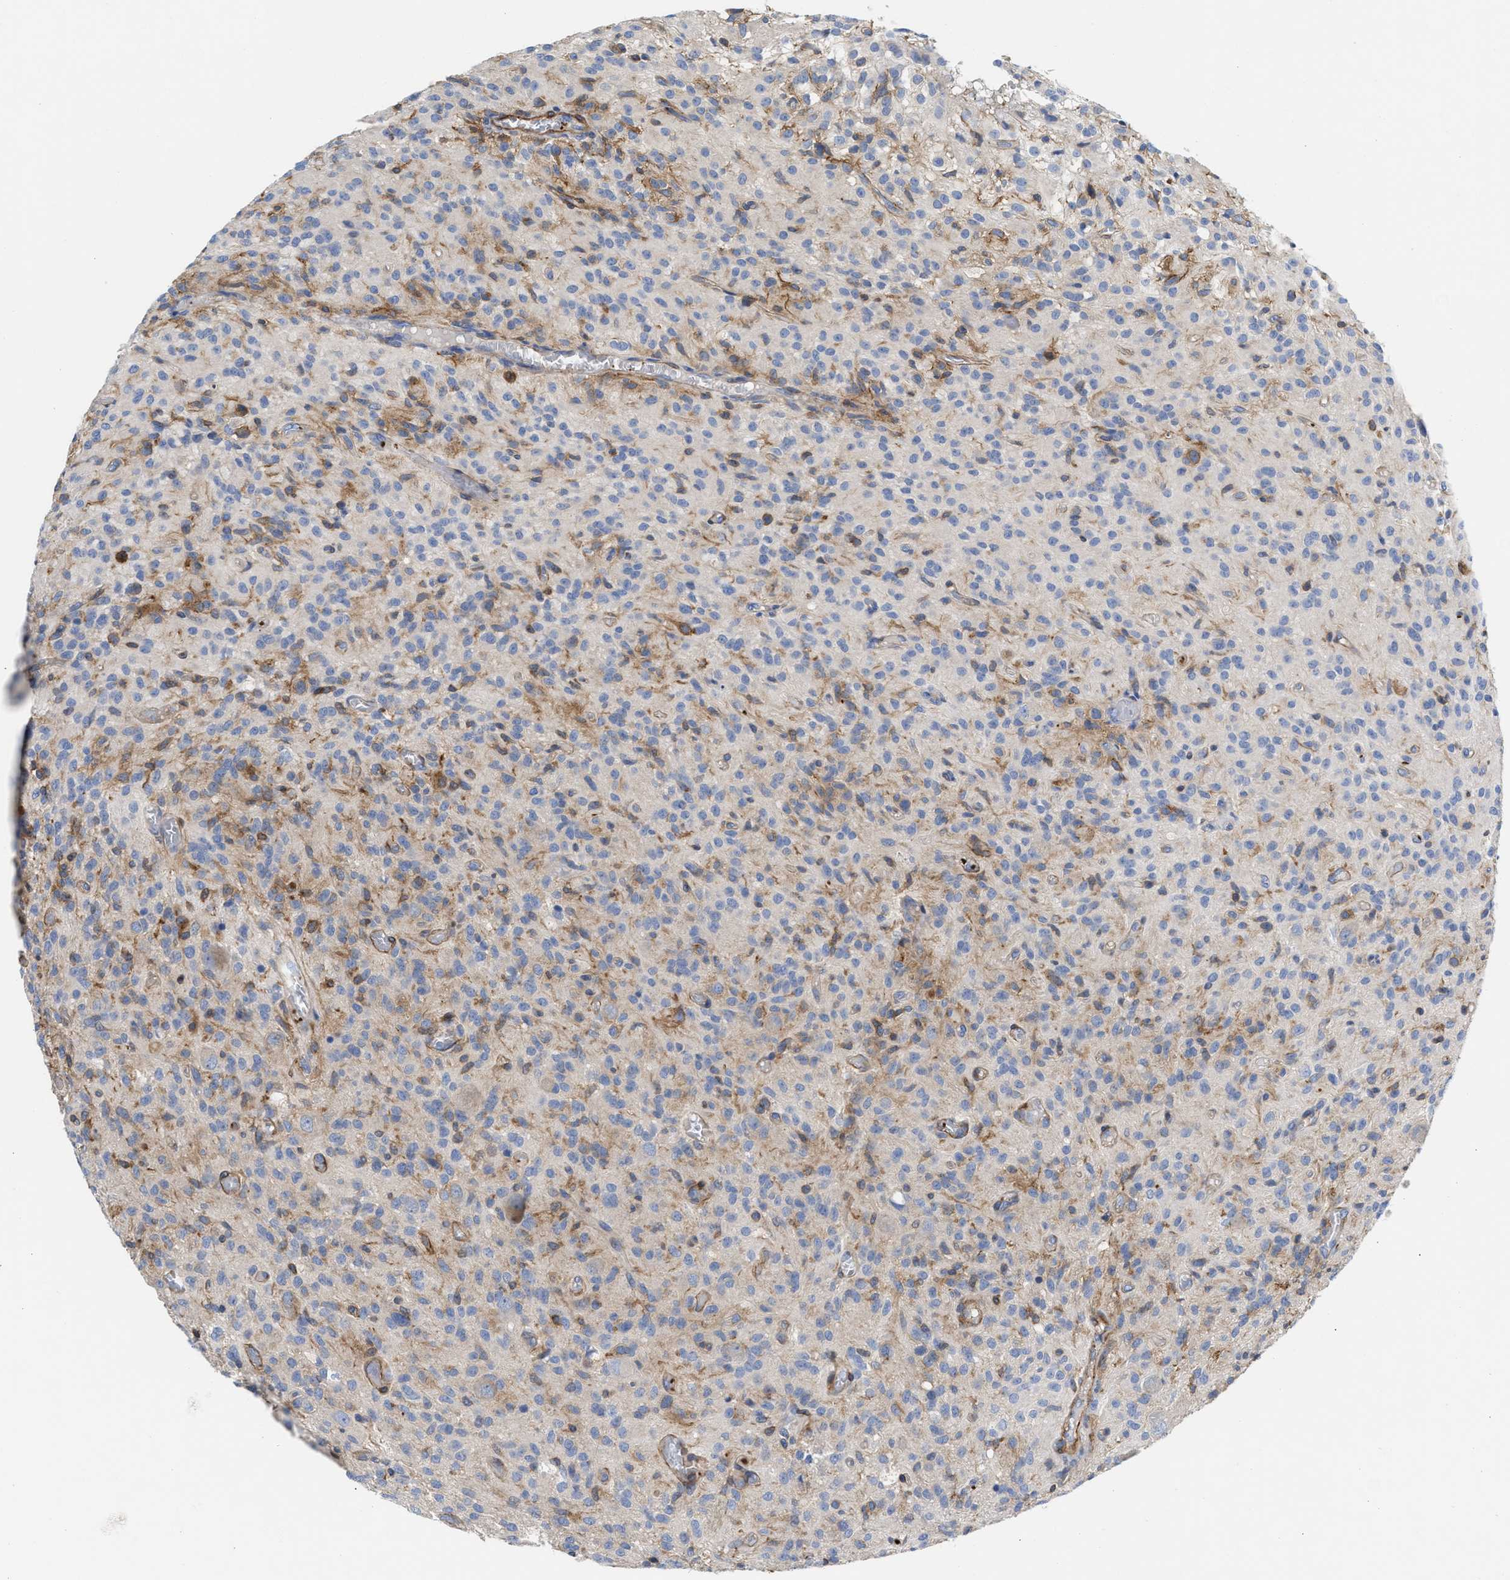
{"staining": {"intensity": "negative", "quantity": "none", "location": "none"}, "tissue": "glioma", "cell_type": "Tumor cells", "image_type": "cancer", "snomed": [{"axis": "morphology", "description": "Glioma, malignant, High grade"}, {"axis": "topography", "description": "Brain"}], "caption": "Glioma was stained to show a protein in brown. There is no significant positivity in tumor cells.", "gene": "HS3ST5", "patient": {"sex": "female", "age": 59}}